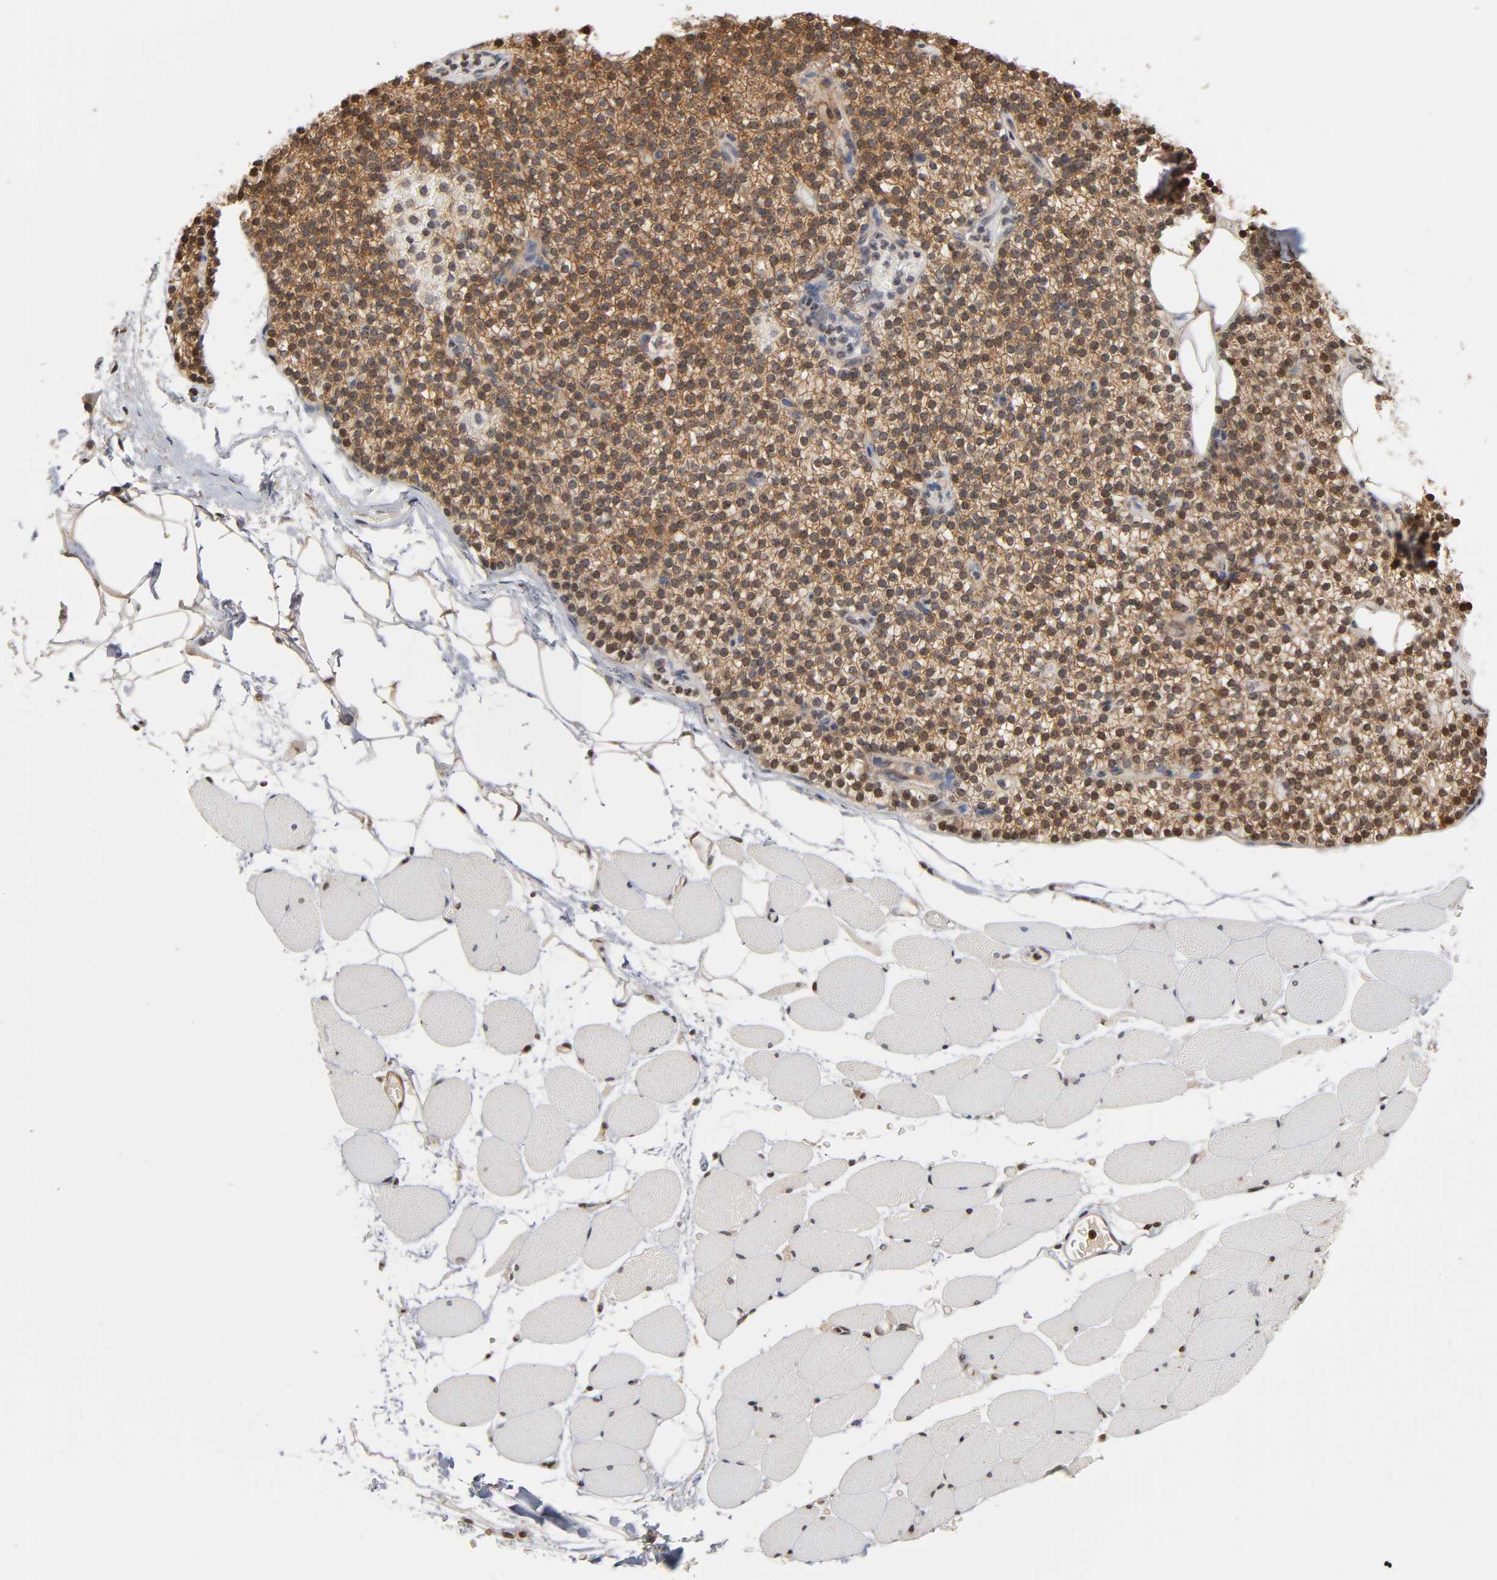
{"staining": {"intensity": "negative", "quantity": "none", "location": "none"}, "tissue": "skeletal muscle", "cell_type": "Myocytes", "image_type": "normal", "snomed": [{"axis": "morphology", "description": "Normal tissue, NOS"}, {"axis": "topography", "description": "Skeletal muscle"}, {"axis": "topography", "description": "Parathyroid gland"}], "caption": "This is an immunohistochemistry (IHC) histopathology image of normal skeletal muscle. There is no expression in myocytes.", "gene": "ITGAV", "patient": {"sex": "female", "age": 37}}